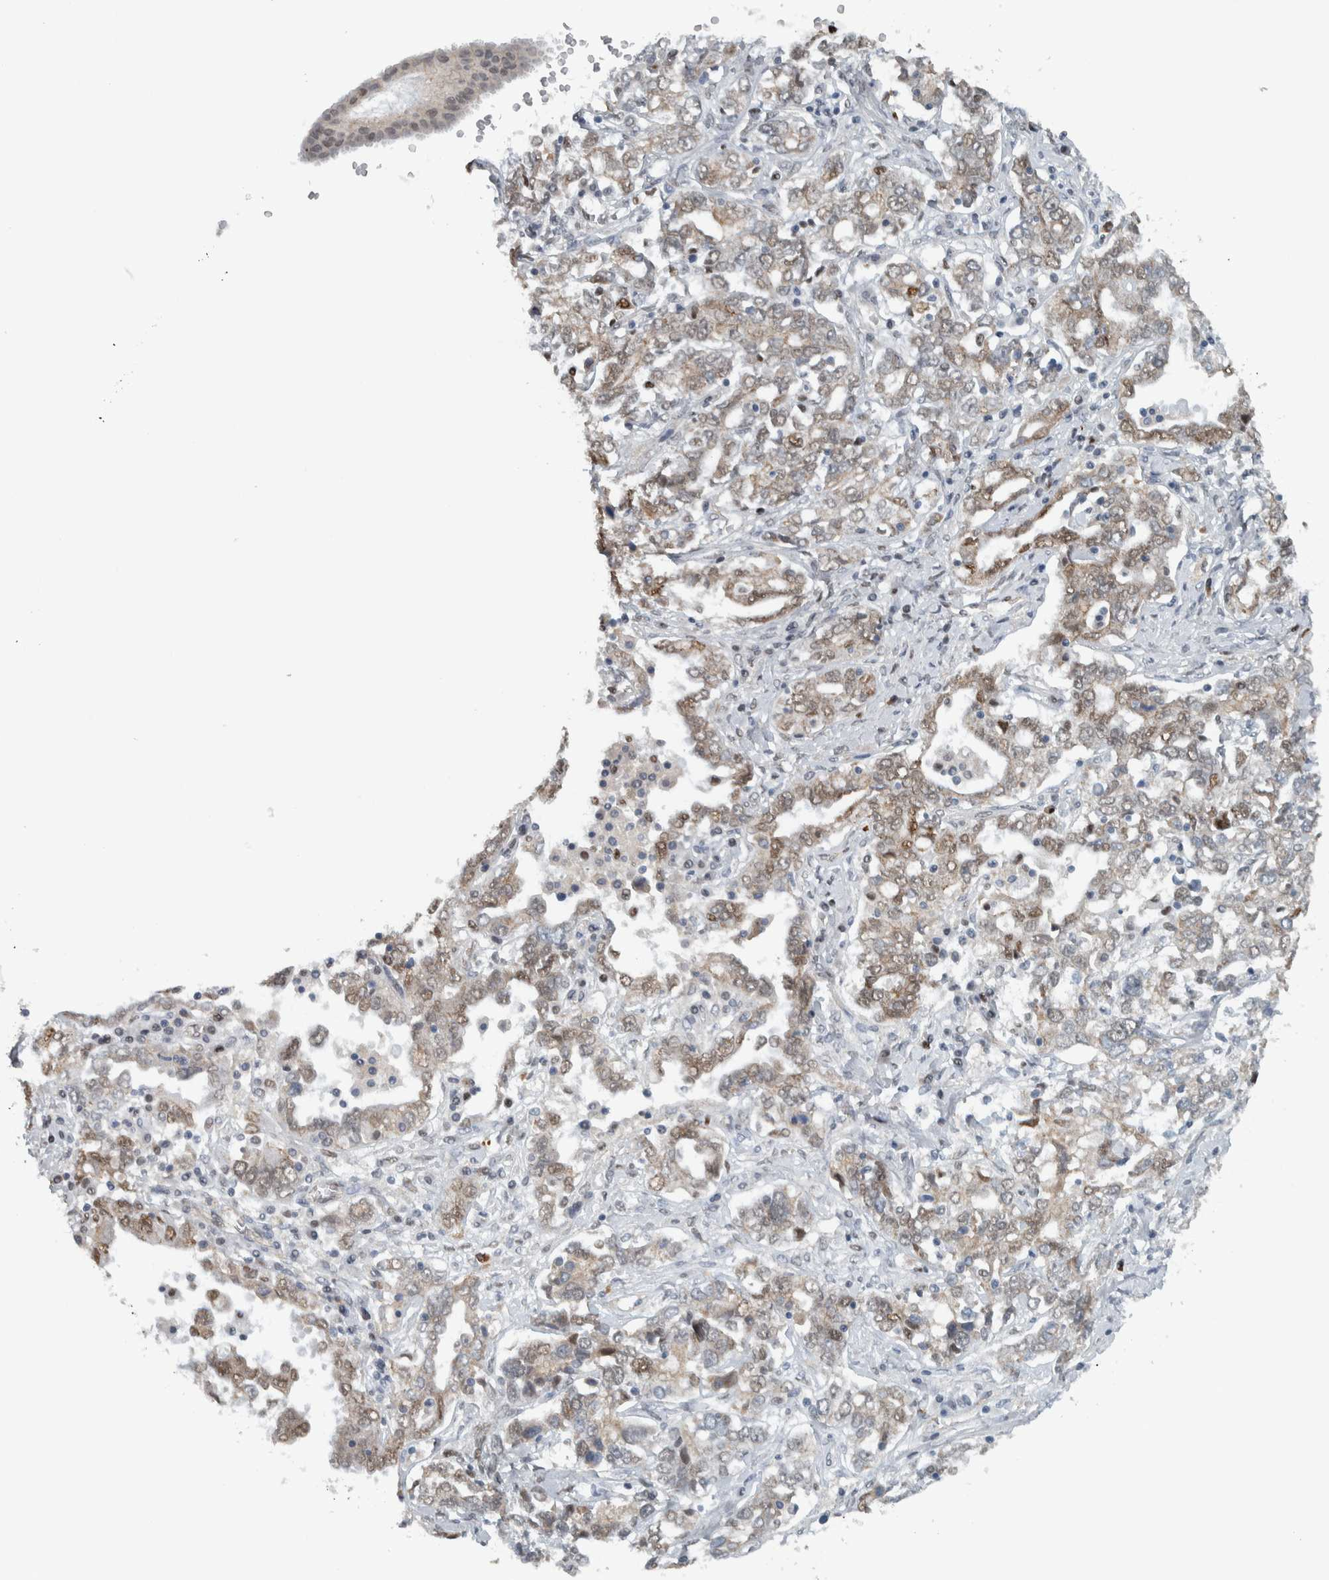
{"staining": {"intensity": "weak", "quantity": ">75%", "location": "cytoplasmic/membranous,nuclear"}, "tissue": "ovarian cancer", "cell_type": "Tumor cells", "image_type": "cancer", "snomed": [{"axis": "morphology", "description": "Cystadenocarcinoma, mucinous, NOS"}, {"axis": "topography", "description": "Ovary"}], "caption": "The photomicrograph displays staining of mucinous cystadenocarcinoma (ovarian), revealing weak cytoplasmic/membranous and nuclear protein positivity (brown color) within tumor cells.", "gene": "ADPRM", "patient": {"sex": "female", "age": 73}}